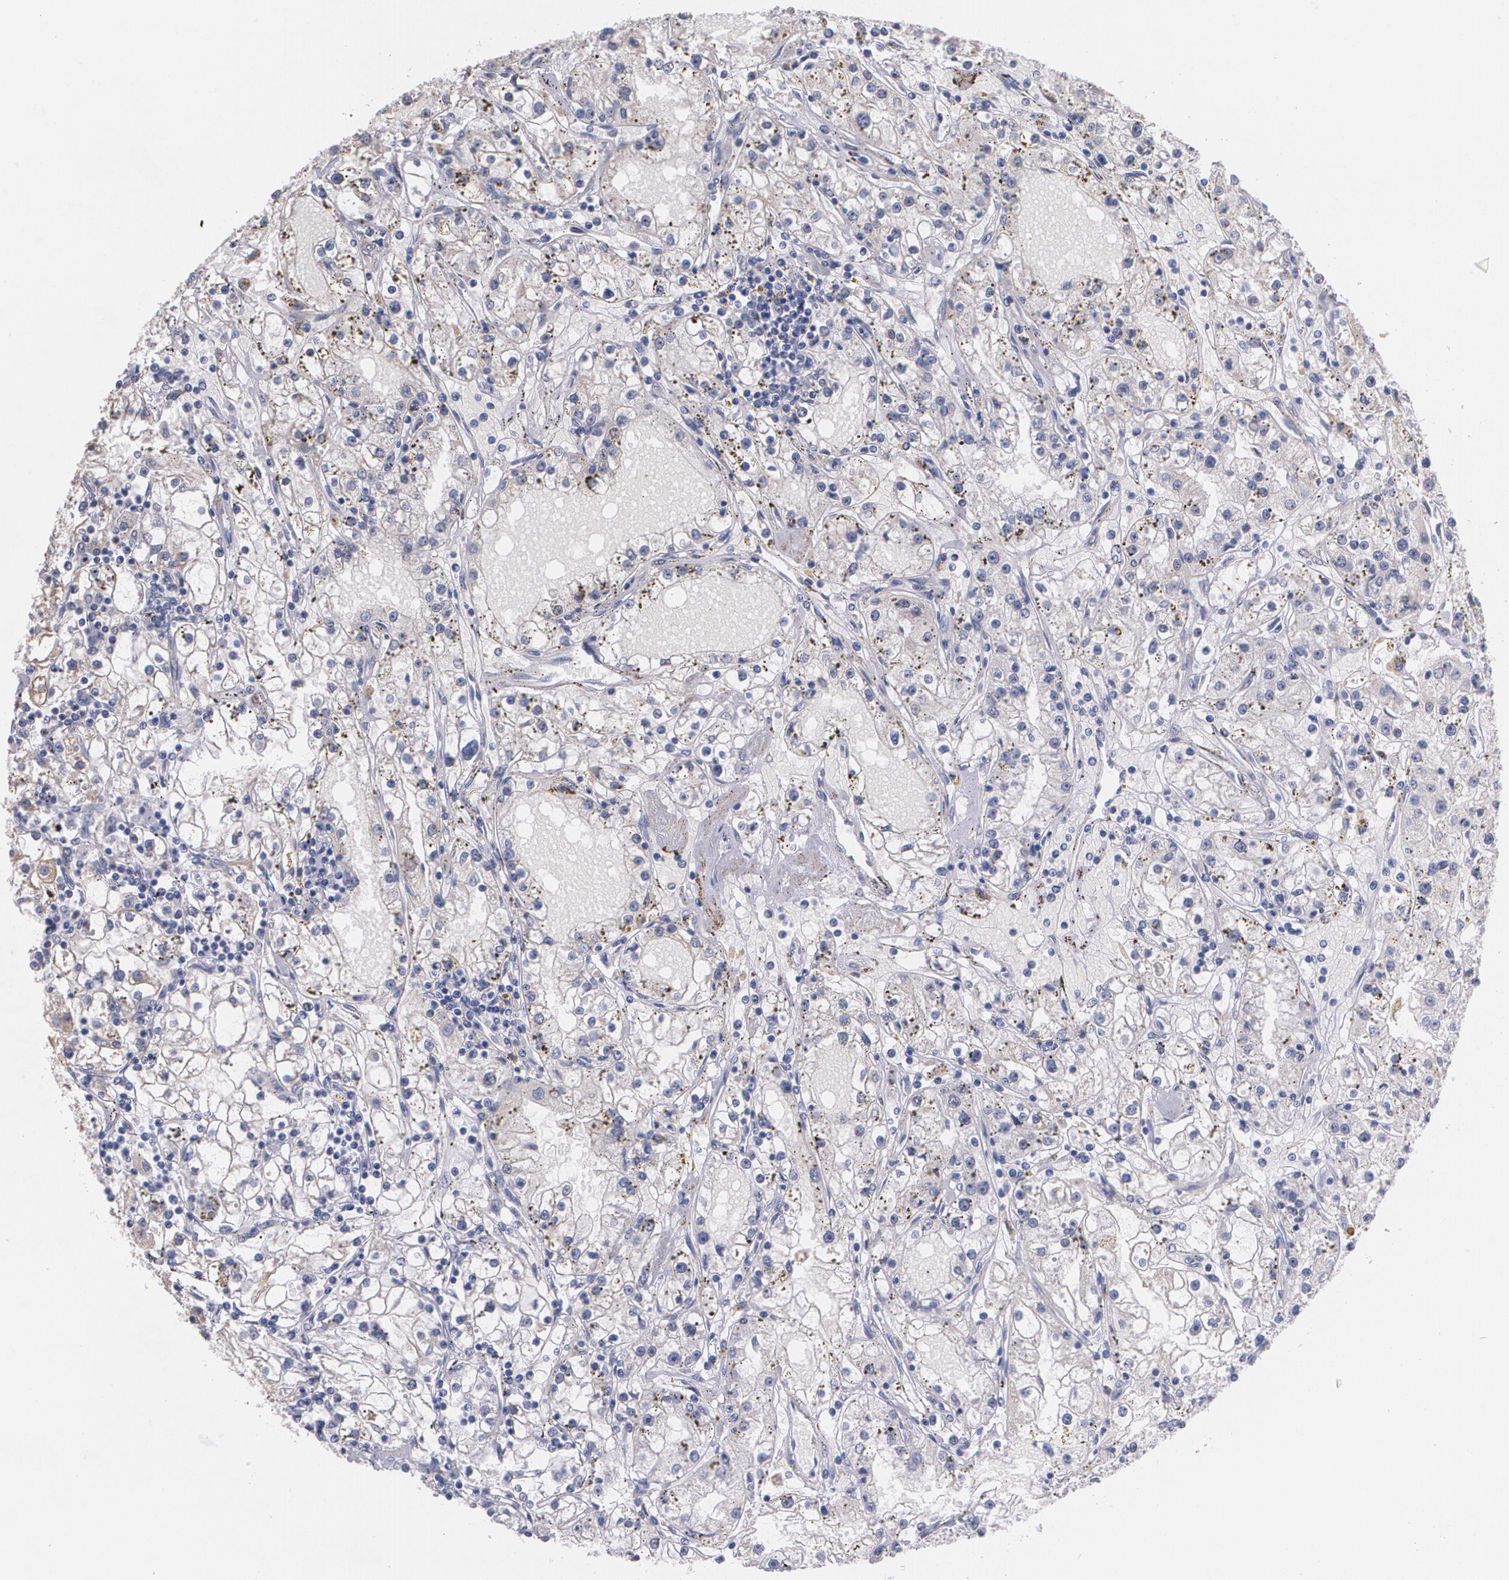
{"staining": {"intensity": "negative", "quantity": "none", "location": "none"}, "tissue": "renal cancer", "cell_type": "Tumor cells", "image_type": "cancer", "snomed": [{"axis": "morphology", "description": "Adenocarcinoma, NOS"}, {"axis": "topography", "description": "Kidney"}], "caption": "The image displays no significant expression in tumor cells of renal cancer (adenocarcinoma). (Stains: DAB (3,3'-diaminobenzidine) immunohistochemistry with hematoxylin counter stain, Microscopy: brightfield microscopy at high magnification).", "gene": "ATF3", "patient": {"sex": "male", "age": 56}}